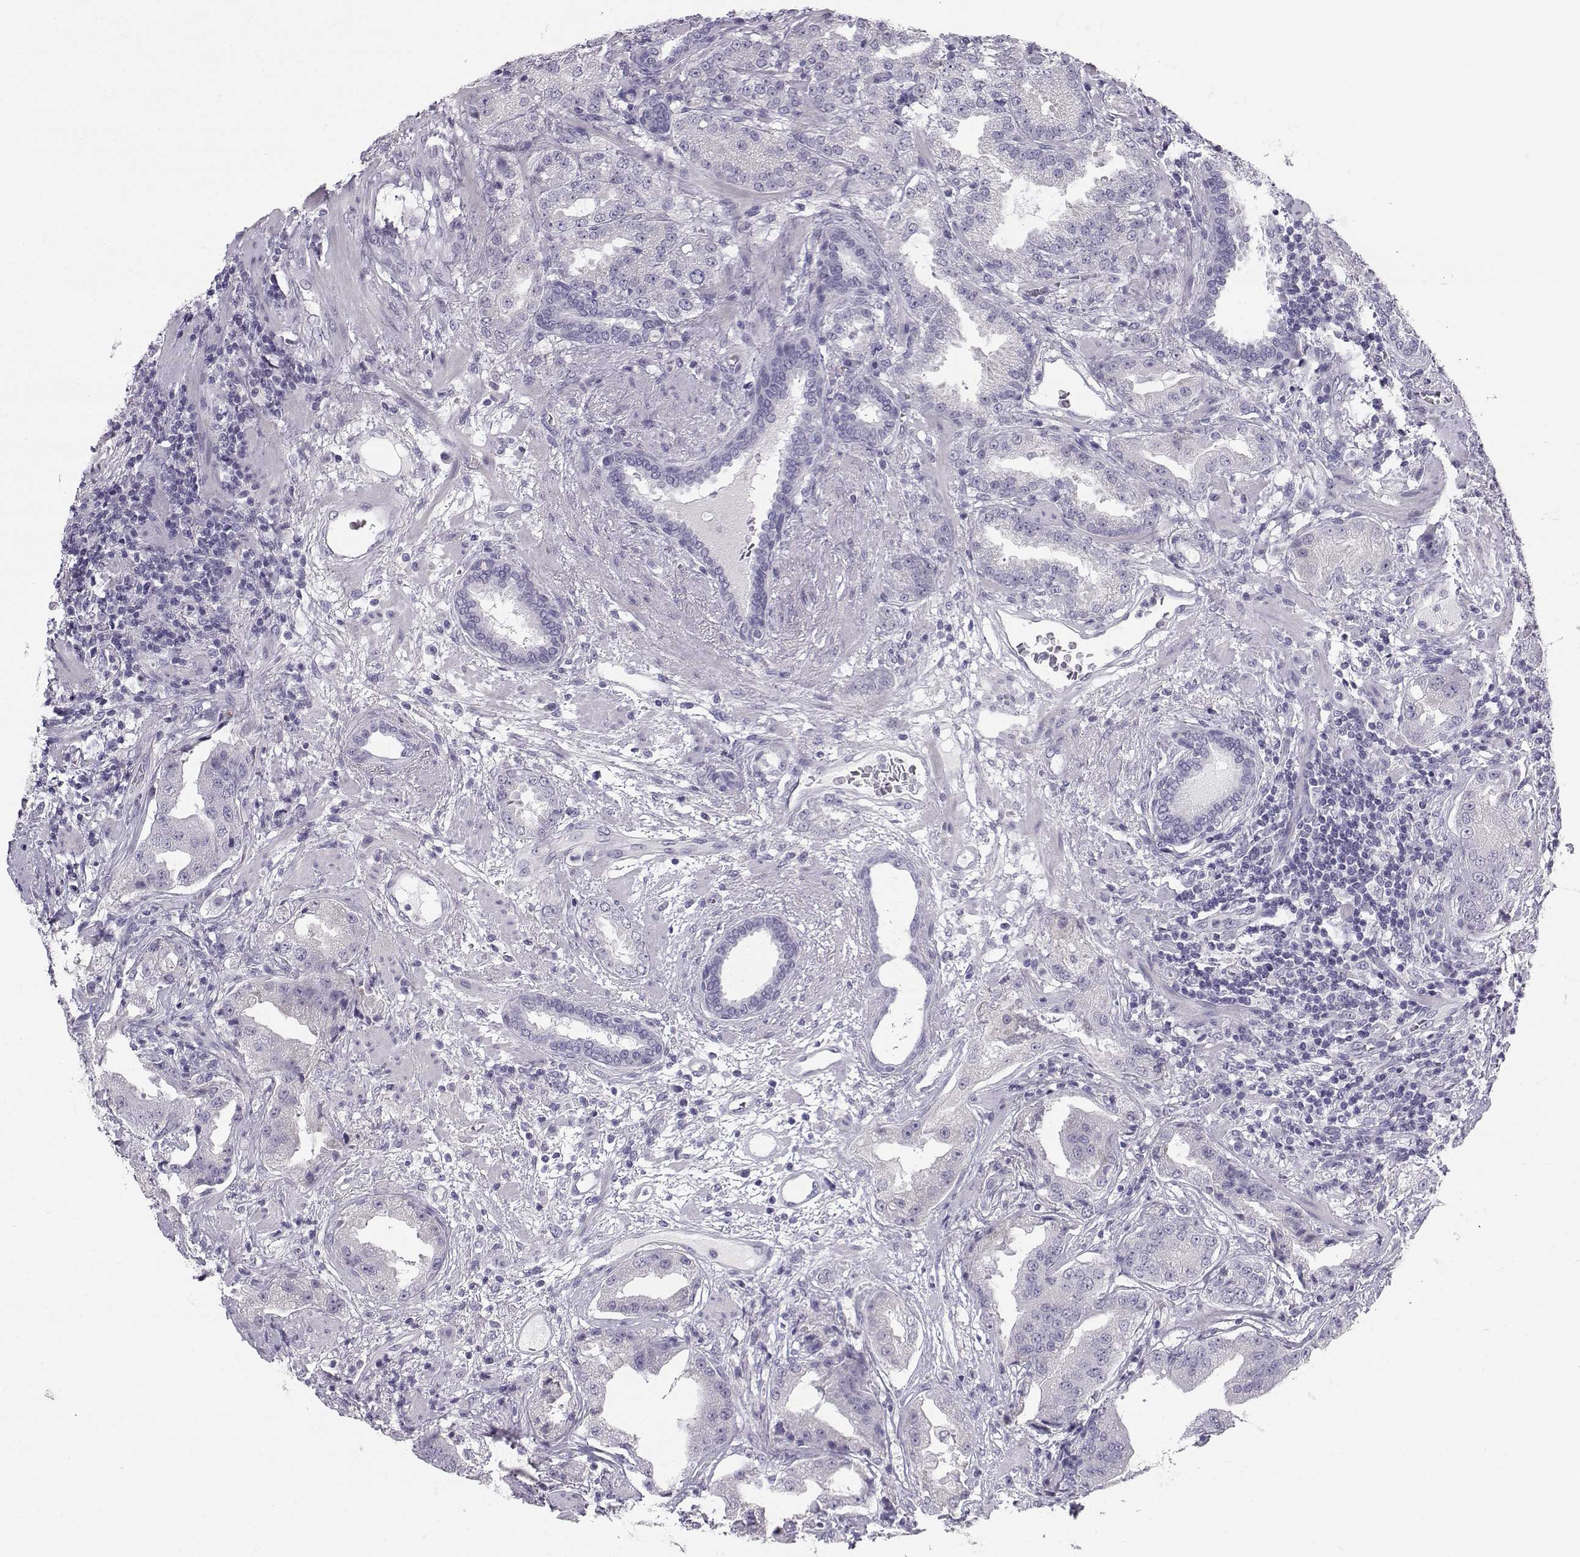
{"staining": {"intensity": "negative", "quantity": "none", "location": "none"}, "tissue": "prostate cancer", "cell_type": "Tumor cells", "image_type": "cancer", "snomed": [{"axis": "morphology", "description": "Adenocarcinoma, Low grade"}, {"axis": "topography", "description": "Prostate"}], "caption": "Tumor cells show no significant staining in prostate cancer. (DAB (3,3'-diaminobenzidine) IHC with hematoxylin counter stain).", "gene": "SYCE1", "patient": {"sex": "male", "age": 62}}